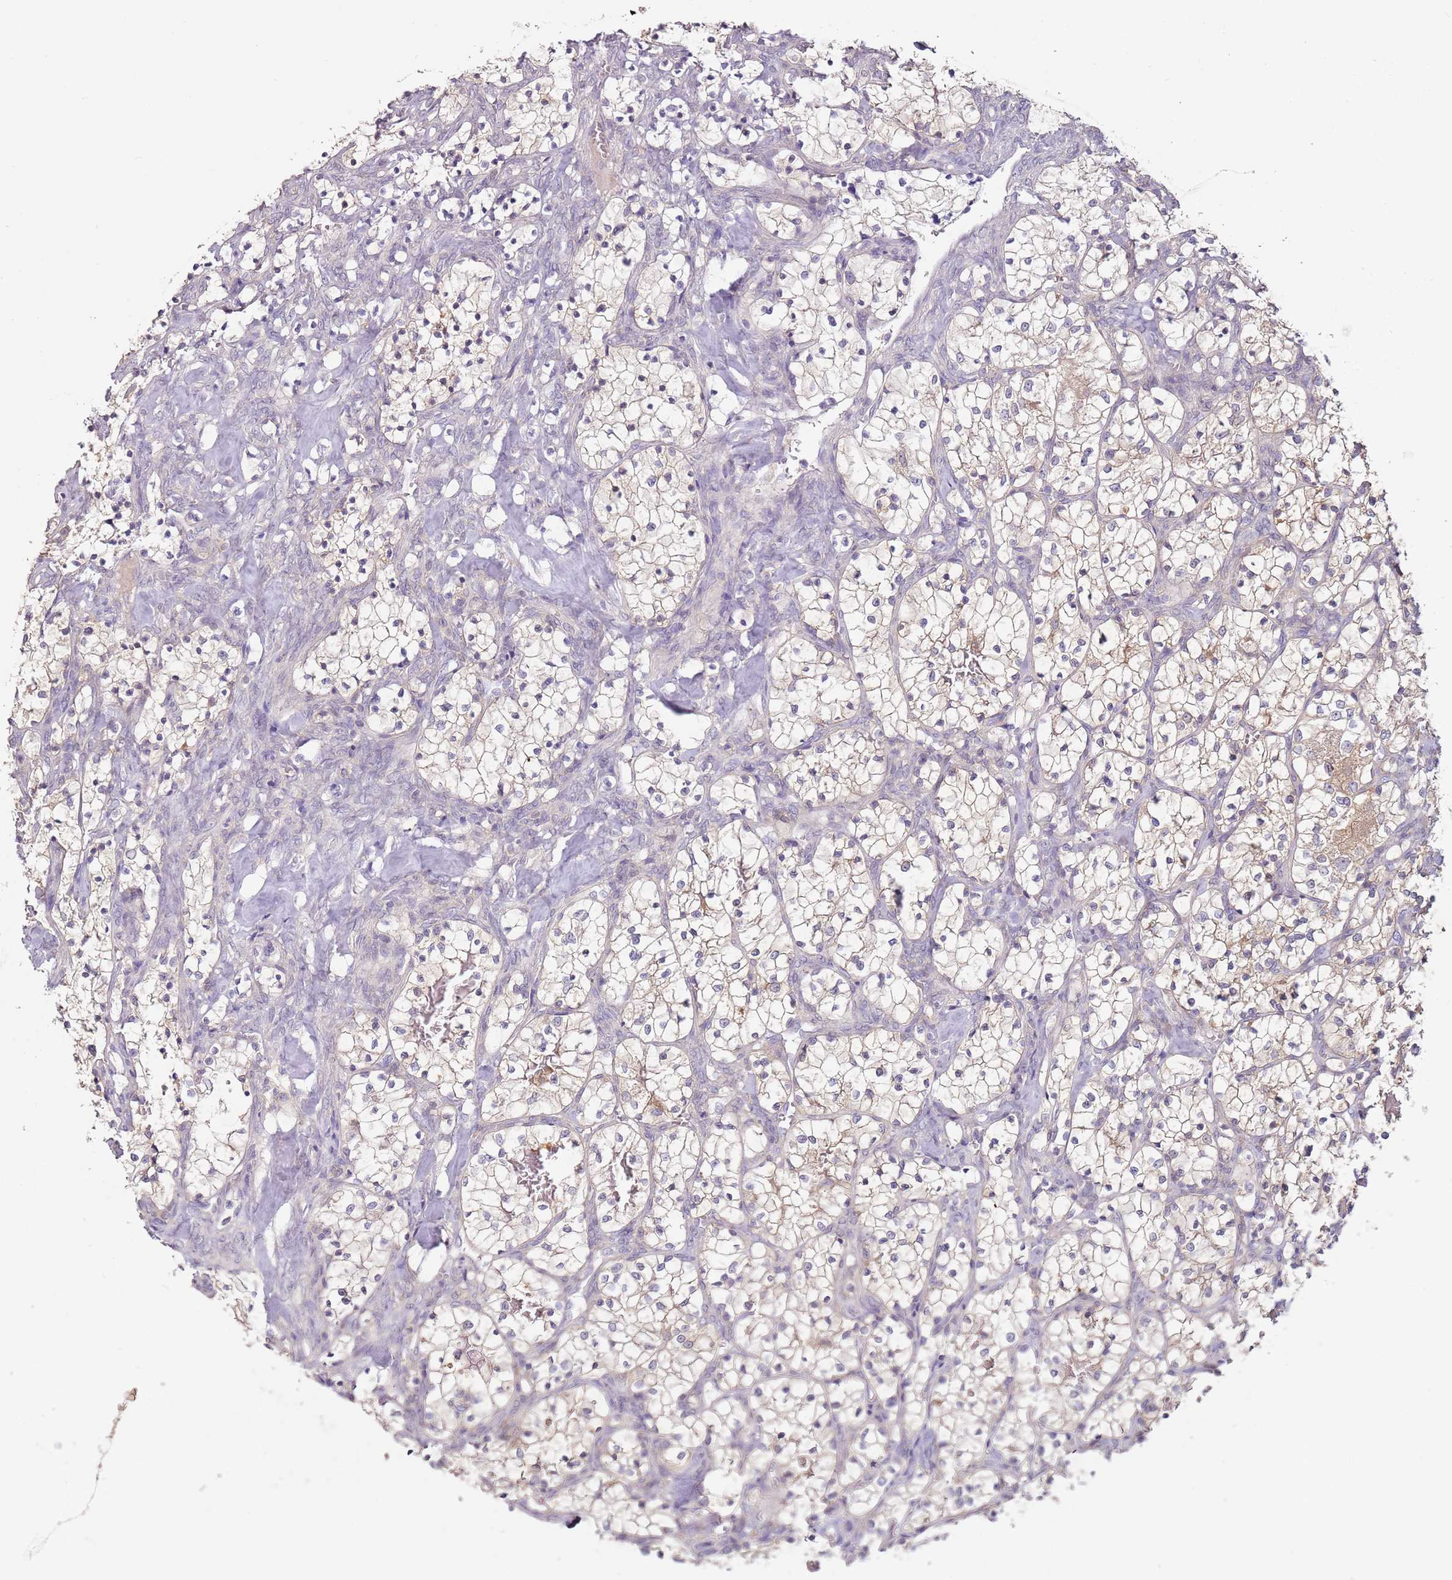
{"staining": {"intensity": "negative", "quantity": "none", "location": "none"}, "tissue": "renal cancer", "cell_type": "Tumor cells", "image_type": "cancer", "snomed": [{"axis": "morphology", "description": "Adenocarcinoma, NOS"}, {"axis": "topography", "description": "Kidney"}], "caption": "A high-resolution micrograph shows IHC staining of renal cancer (adenocarcinoma), which displays no significant staining in tumor cells.", "gene": "MDH1", "patient": {"sex": "female", "age": 69}}